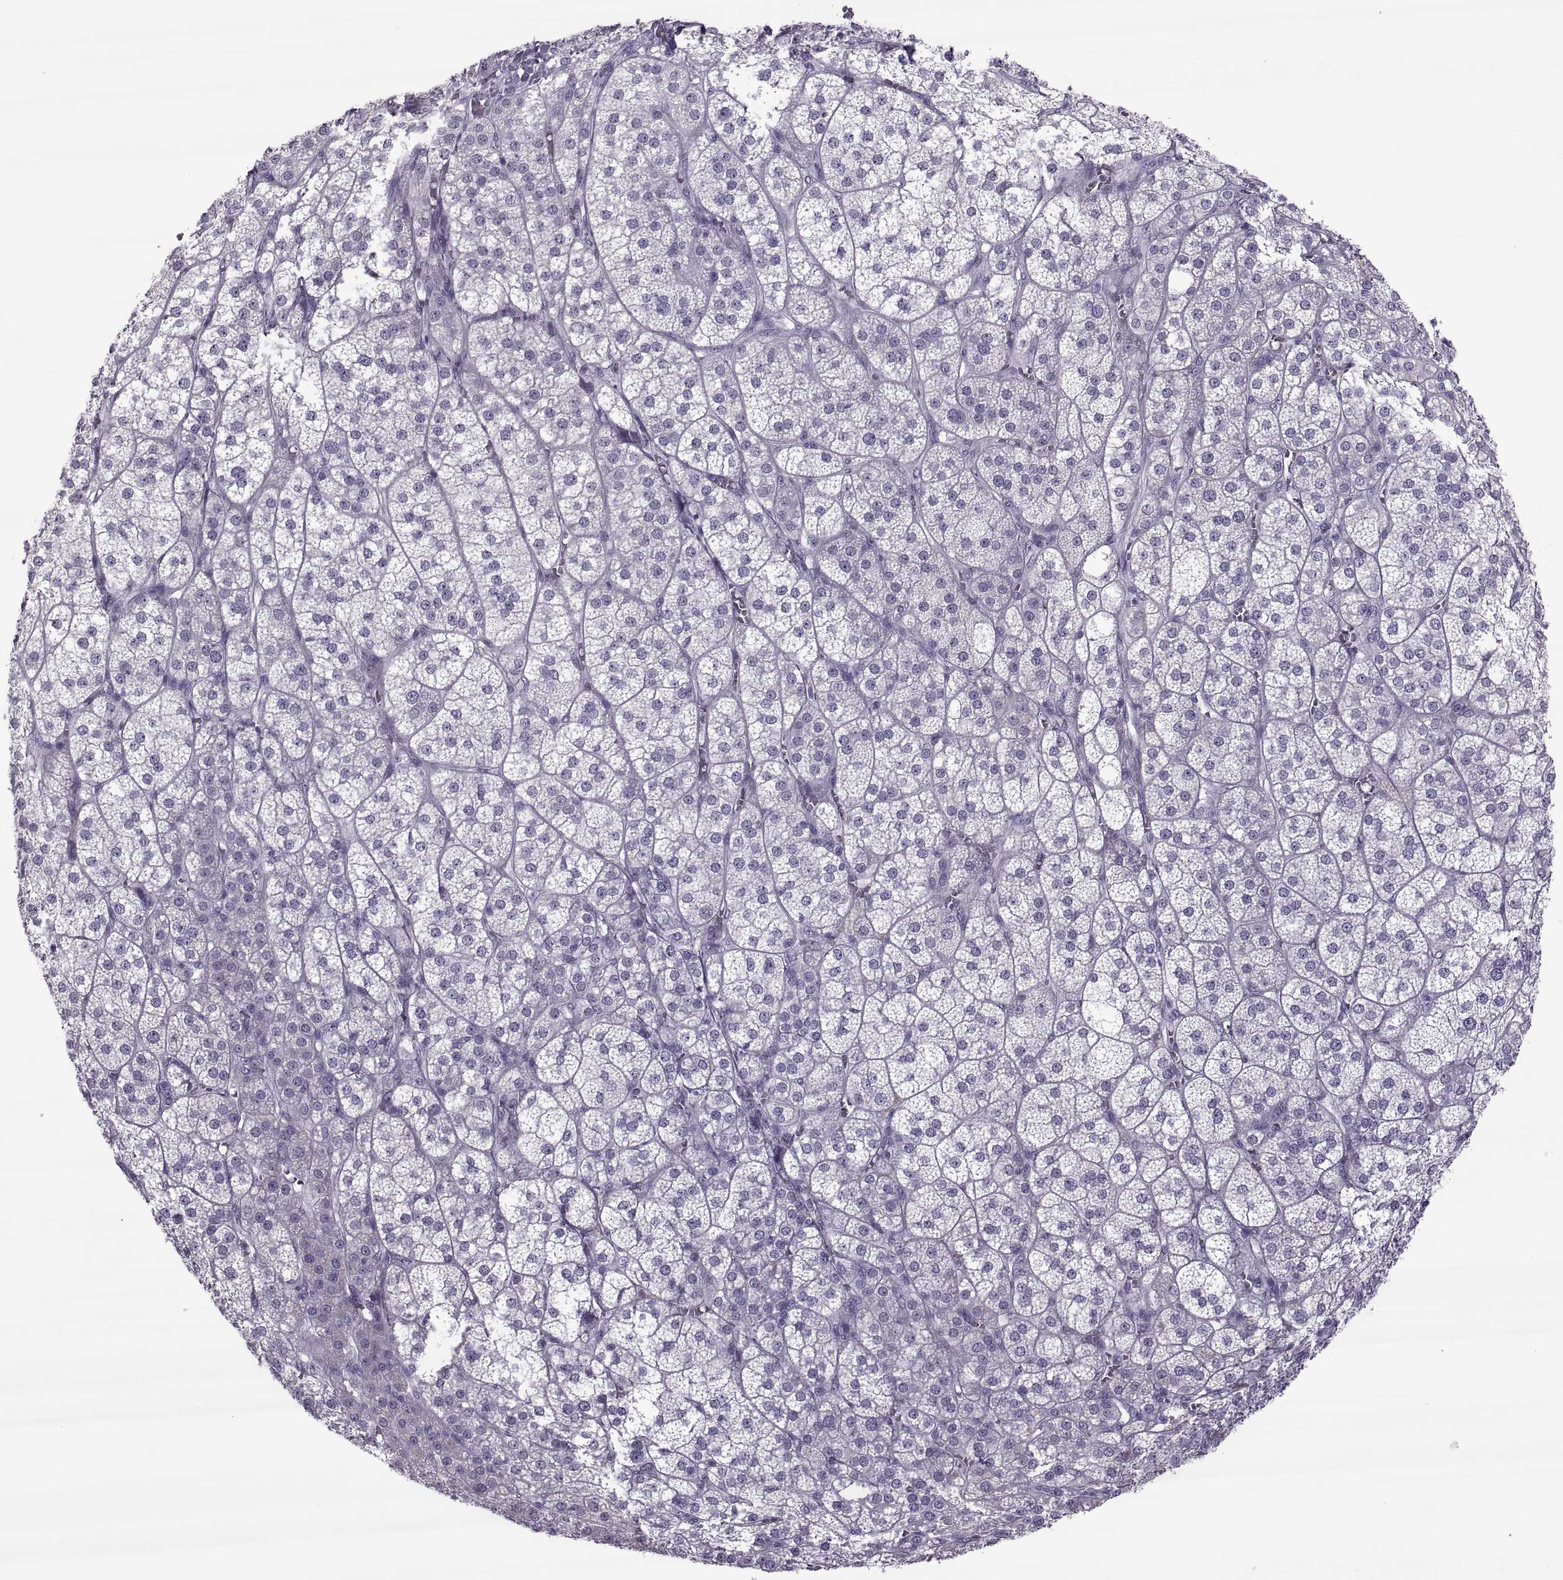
{"staining": {"intensity": "negative", "quantity": "none", "location": "none"}, "tissue": "adrenal gland", "cell_type": "Glandular cells", "image_type": "normal", "snomed": [{"axis": "morphology", "description": "Normal tissue, NOS"}, {"axis": "topography", "description": "Adrenal gland"}], "caption": "Glandular cells are negative for brown protein staining in benign adrenal gland.", "gene": "ODF3", "patient": {"sex": "female", "age": 60}}